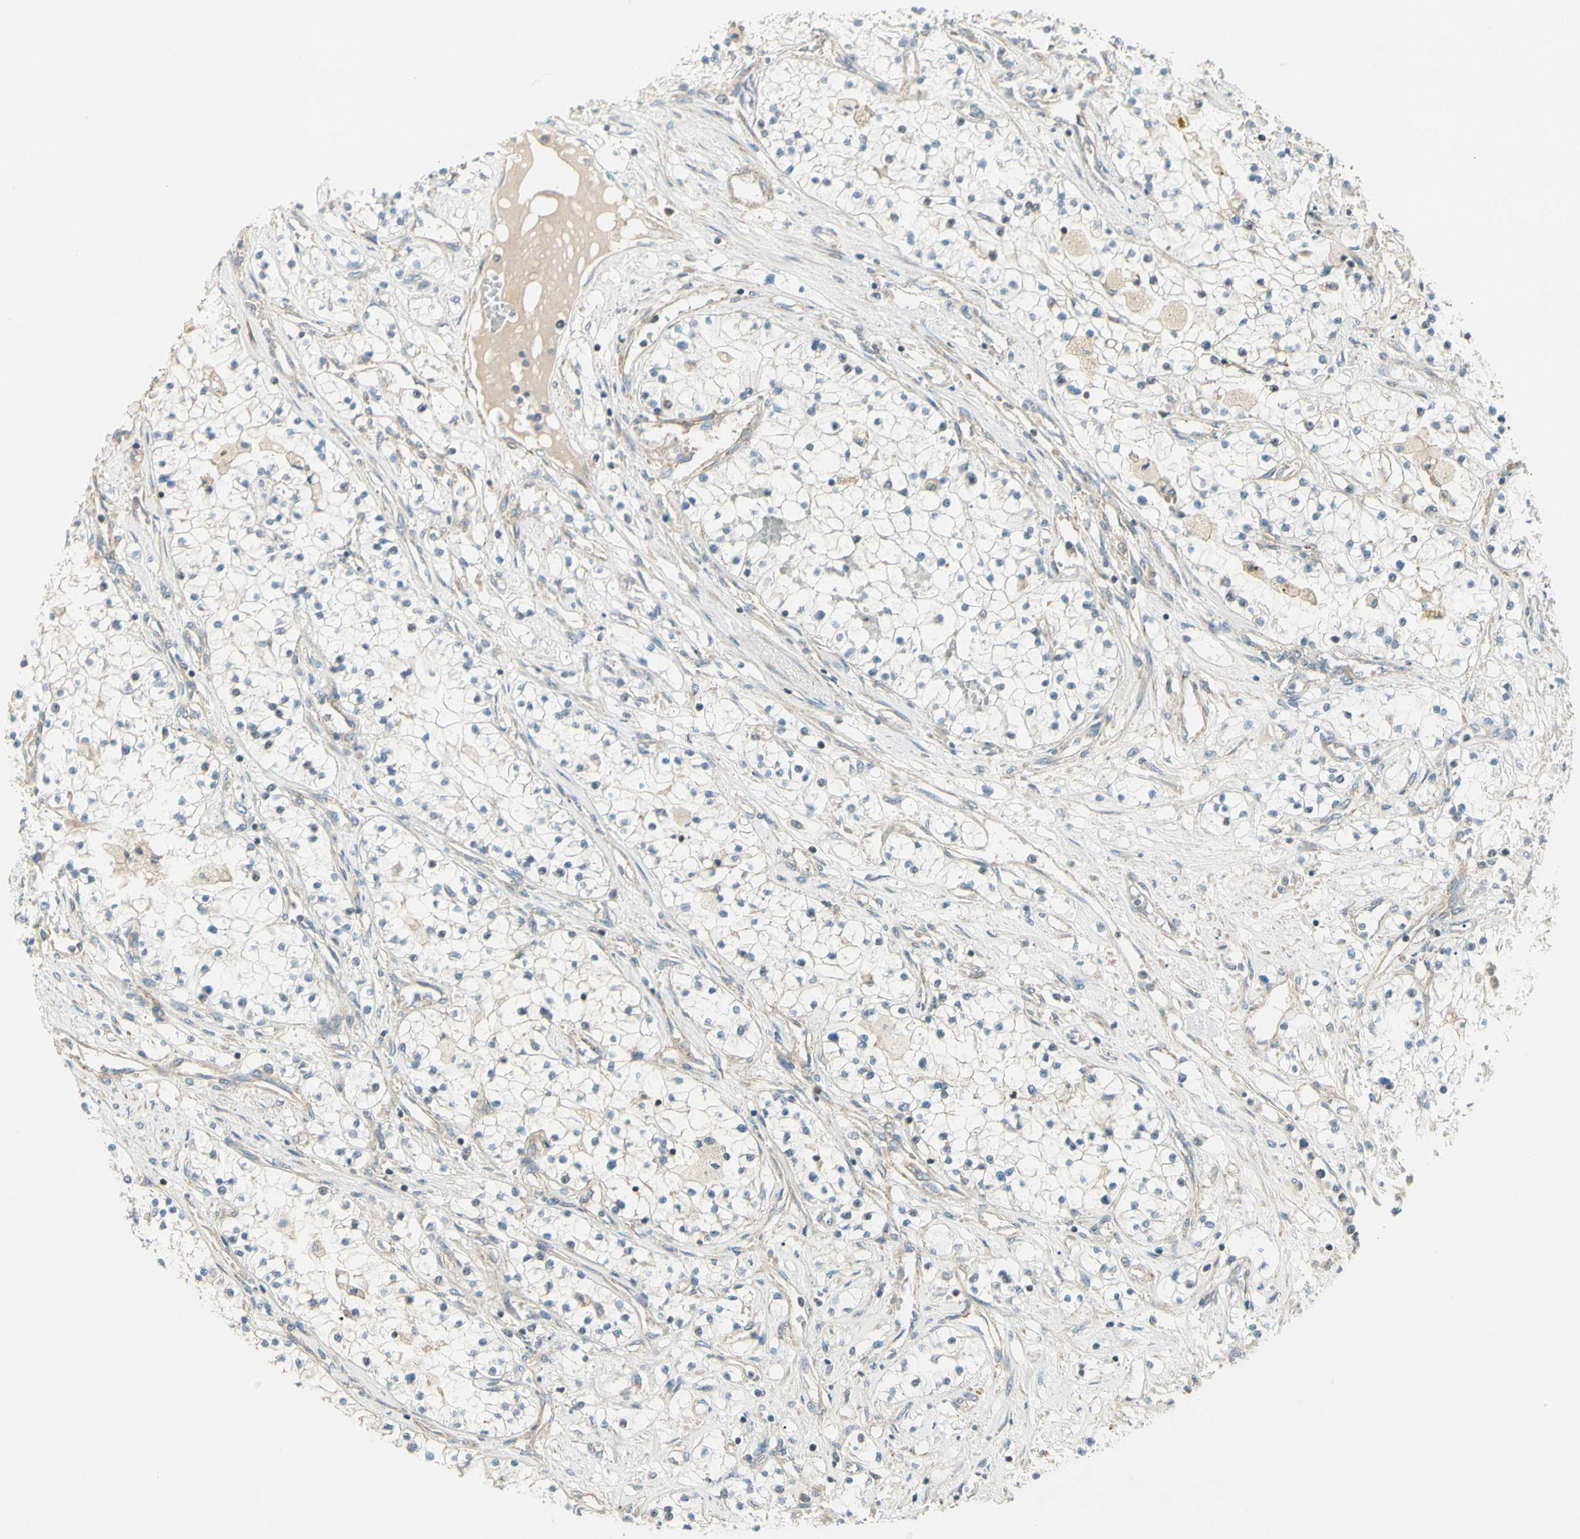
{"staining": {"intensity": "negative", "quantity": "none", "location": "none"}, "tissue": "renal cancer", "cell_type": "Tumor cells", "image_type": "cancer", "snomed": [{"axis": "morphology", "description": "Adenocarcinoma, NOS"}, {"axis": "topography", "description": "Kidney"}], "caption": "Histopathology image shows no significant protein staining in tumor cells of renal adenocarcinoma.", "gene": "ADGRA3", "patient": {"sex": "male", "age": 68}}